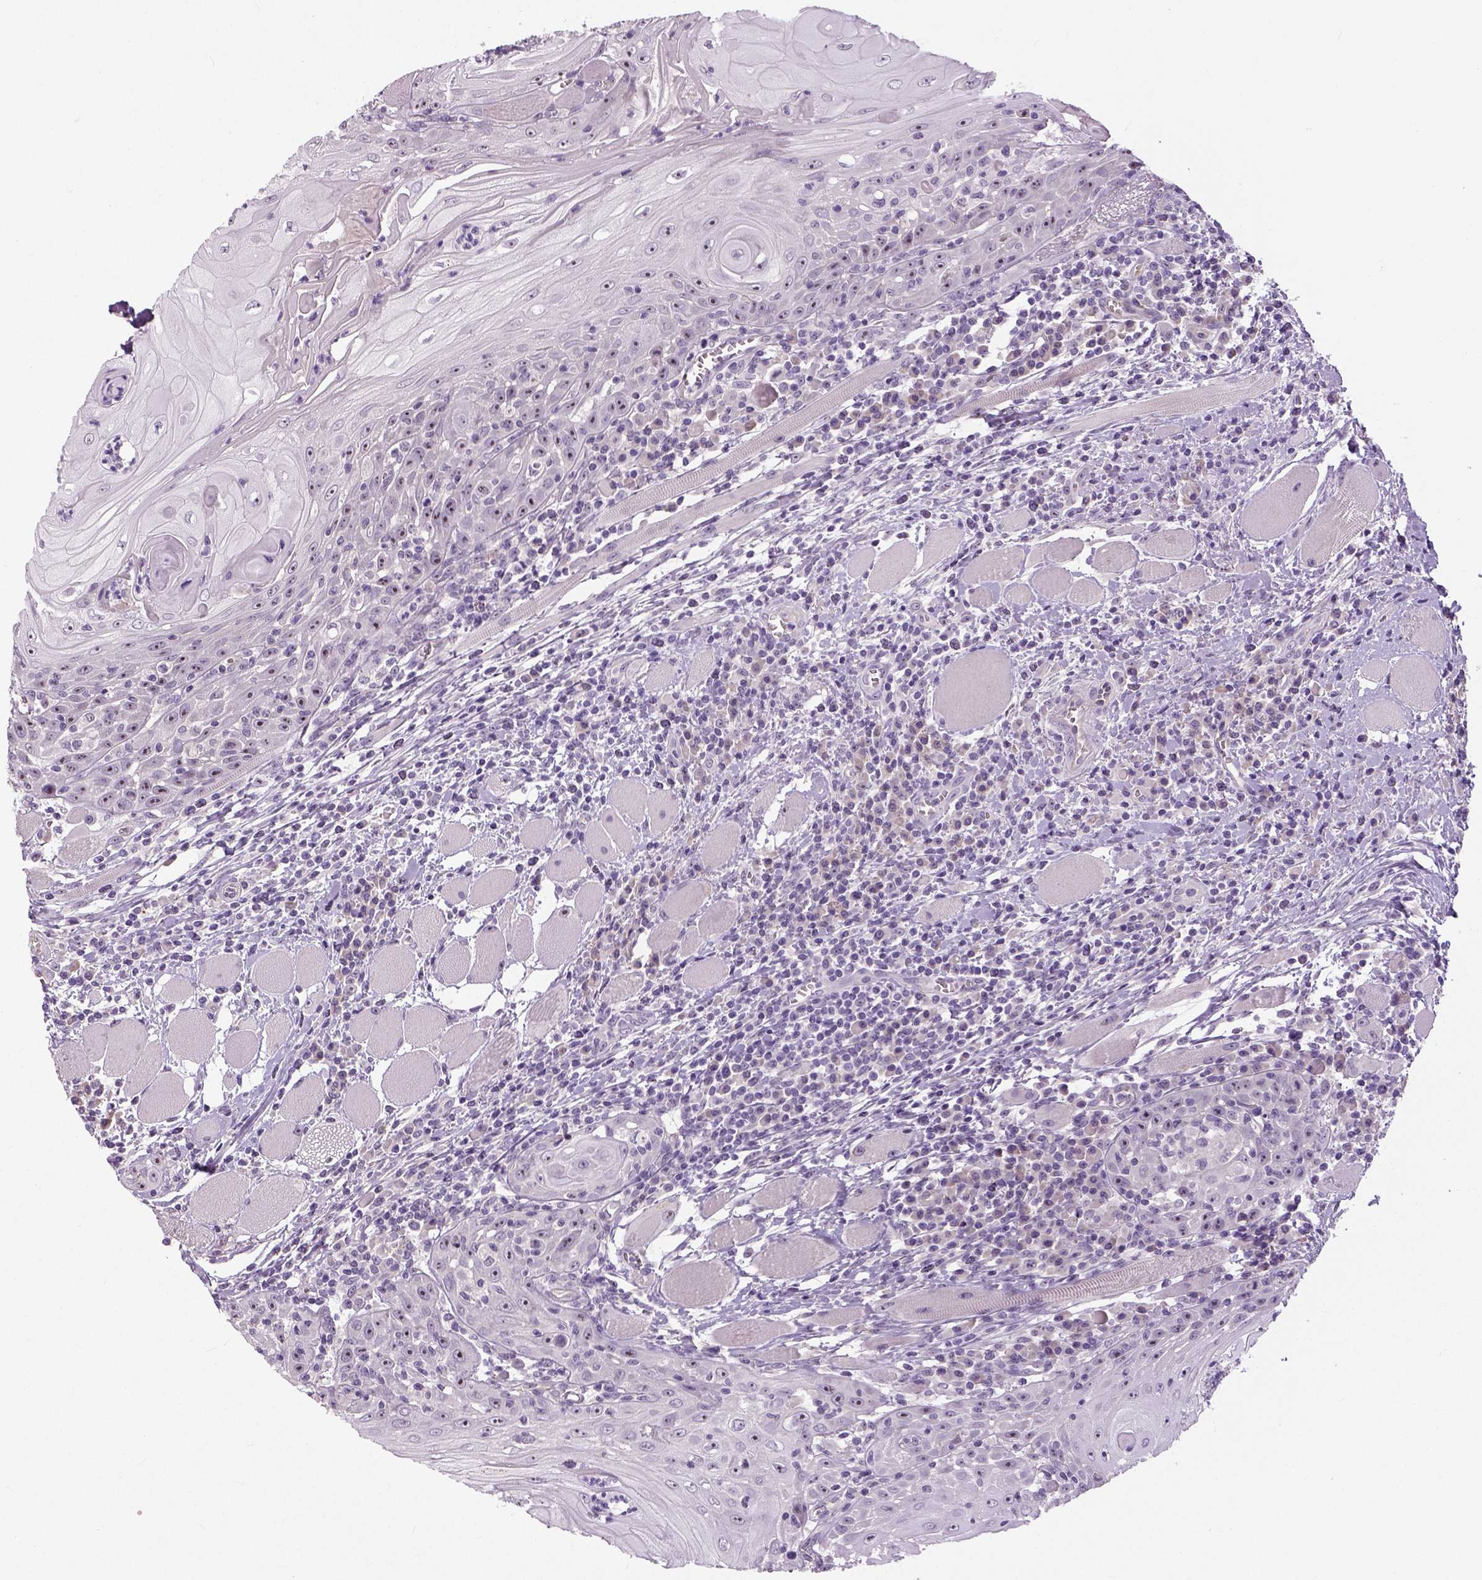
{"staining": {"intensity": "negative", "quantity": "none", "location": "none"}, "tissue": "head and neck cancer", "cell_type": "Tumor cells", "image_type": "cancer", "snomed": [{"axis": "morphology", "description": "Squamous cell carcinoma, NOS"}, {"axis": "topography", "description": "Head-Neck"}], "caption": "This is a histopathology image of IHC staining of head and neck cancer, which shows no expression in tumor cells.", "gene": "NECAB1", "patient": {"sex": "male", "age": 52}}